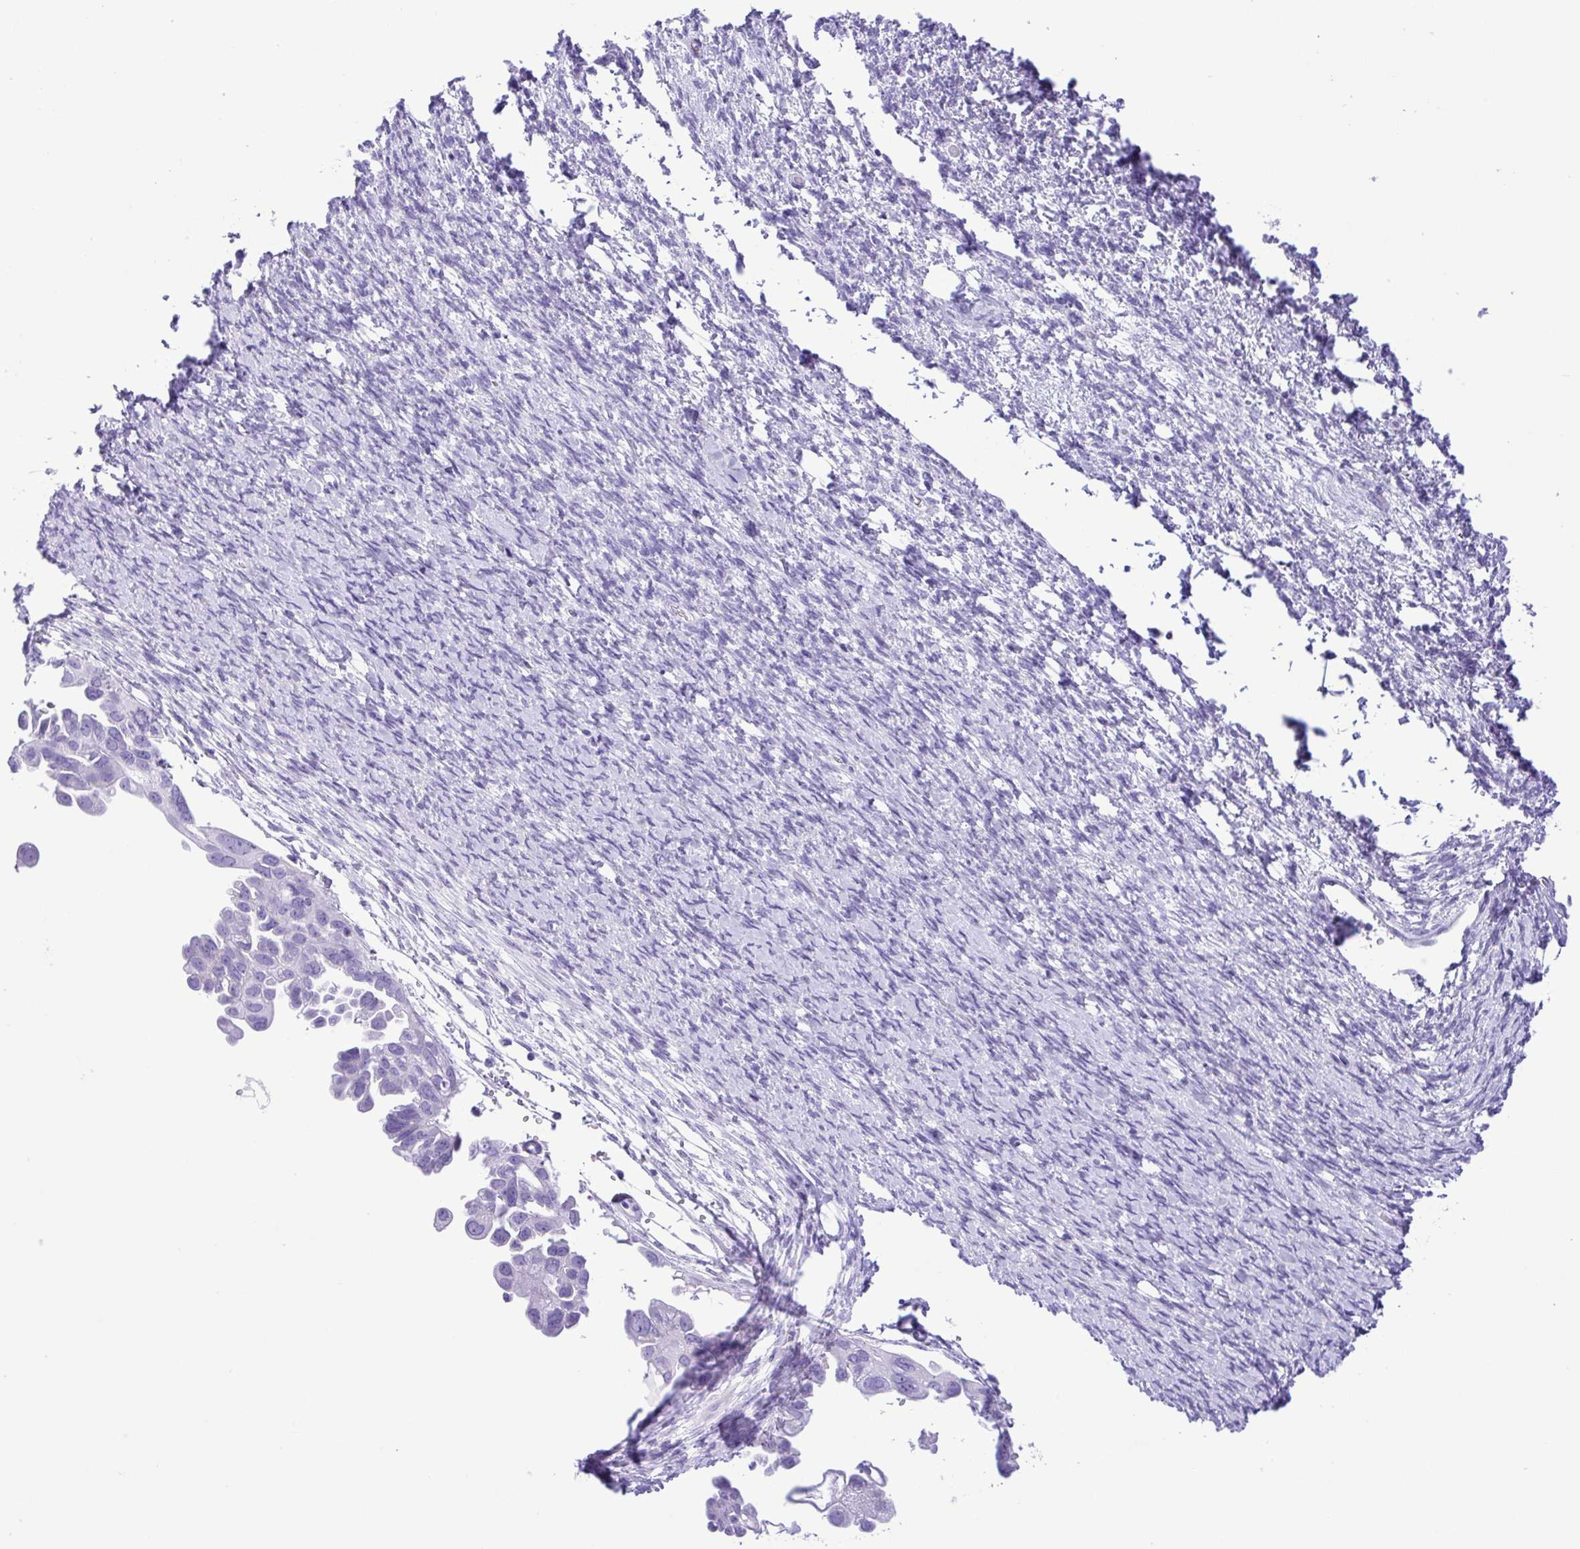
{"staining": {"intensity": "negative", "quantity": "none", "location": "none"}, "tissue": "ovarian cancer", "cell_type": "Tumor cells", "image_type": "cancer", "snomed": [{"axis": "morphology", "description": "Cystadenocarcinoma, serous, NOS"}, {"axis": "topography", "description": "Ovary"}], "caption": "Ovarian serous cystadenocarcinoma was stained to show a protein in brown. There is no significant expression in tumor cells.", "gene": "PAK3", "patient": {"sex": "female", "age": 53}}